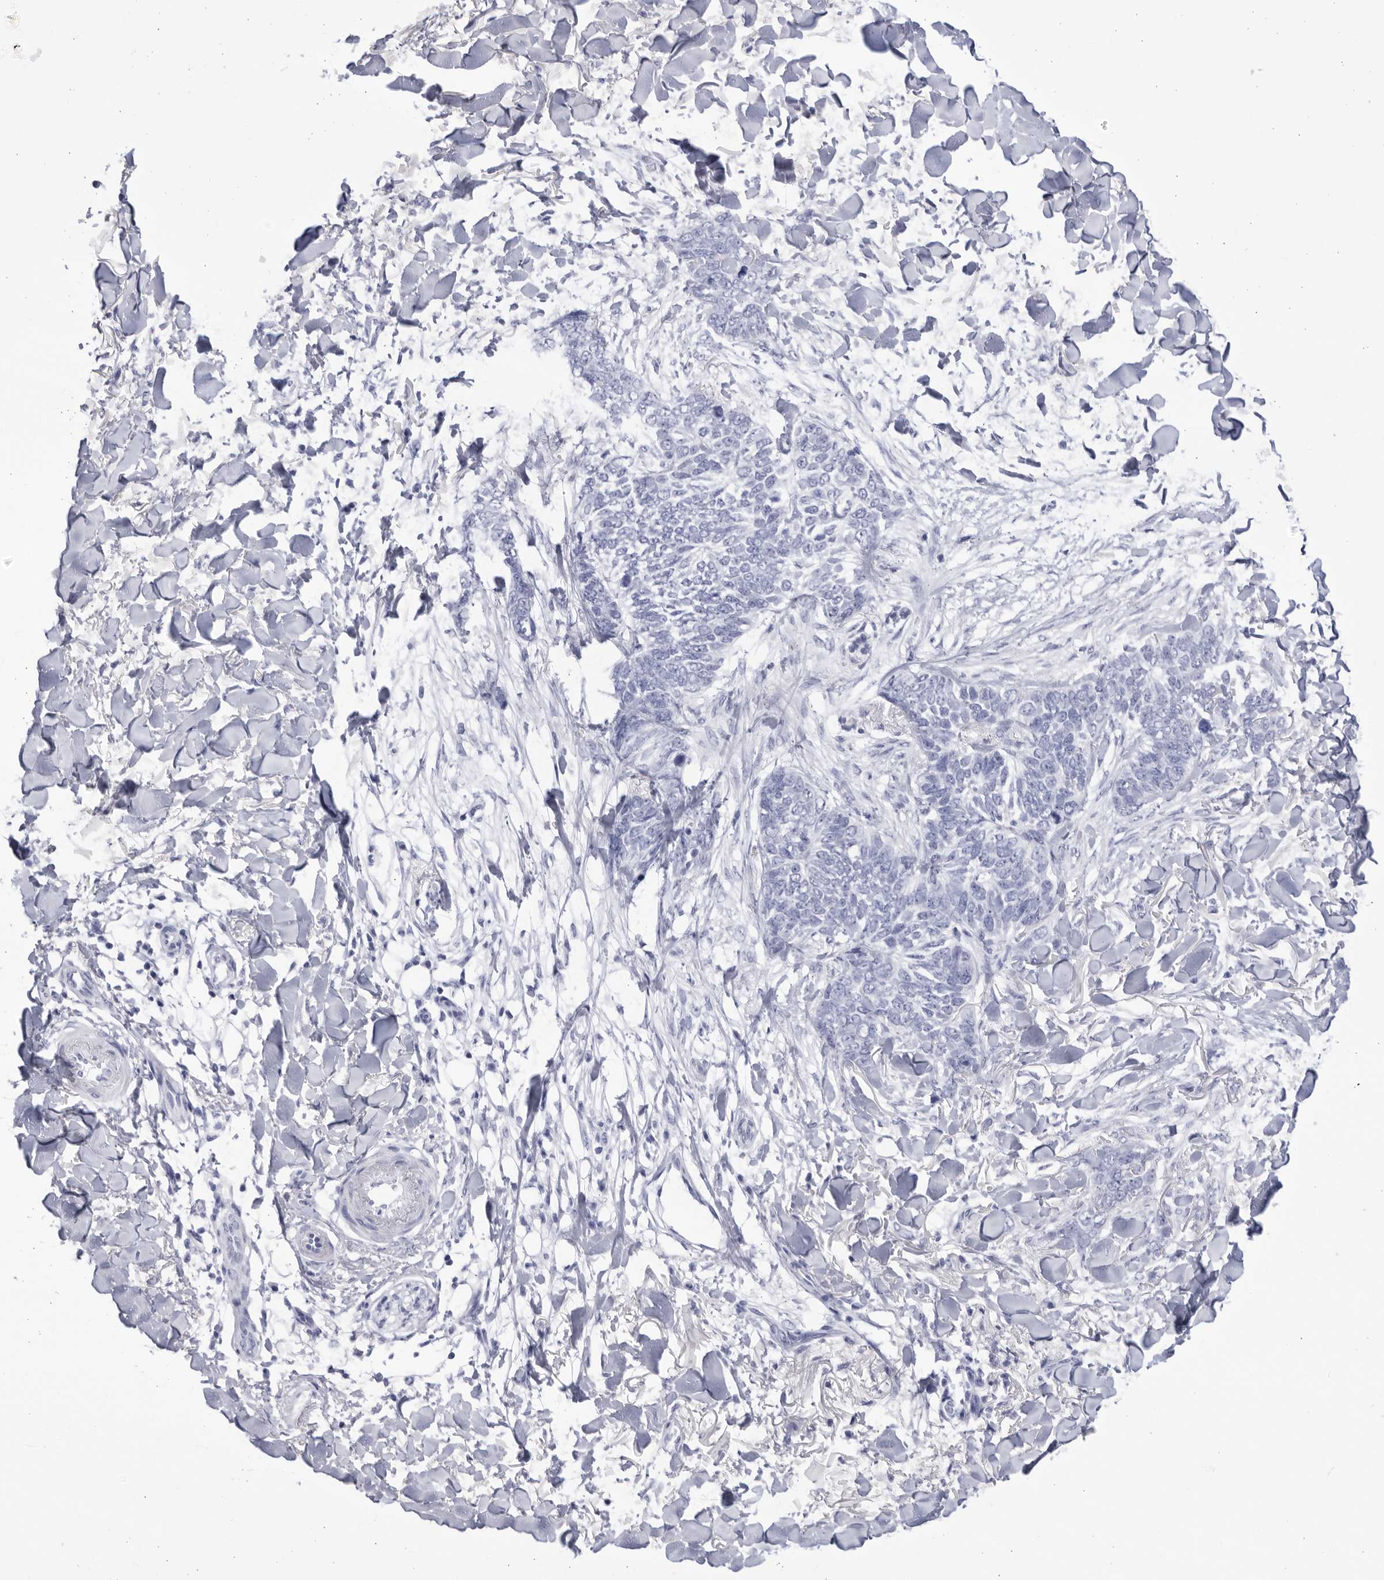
{"staining": {"intensity": "negative", "quantity": "none", "location": "none"}, "tissue": "skin cancer", "cell_type": "Tumor cells", "image_type": "cancer", "snomed": [{"axis": "morphology", "description": "Normal tissue, NOS"}, {"axis": "morphology", "description": "Basal cell carcinoma"}, {"axis": "topography", "description": "Skin"}], "caption": "Immunohistochemistry (IHC) of skin cancer (basal cell carcinoma) exhibits no positivity in tumor cells.", "gene": "CCDC181", "patient": {"sex": "male", "age": 77}}